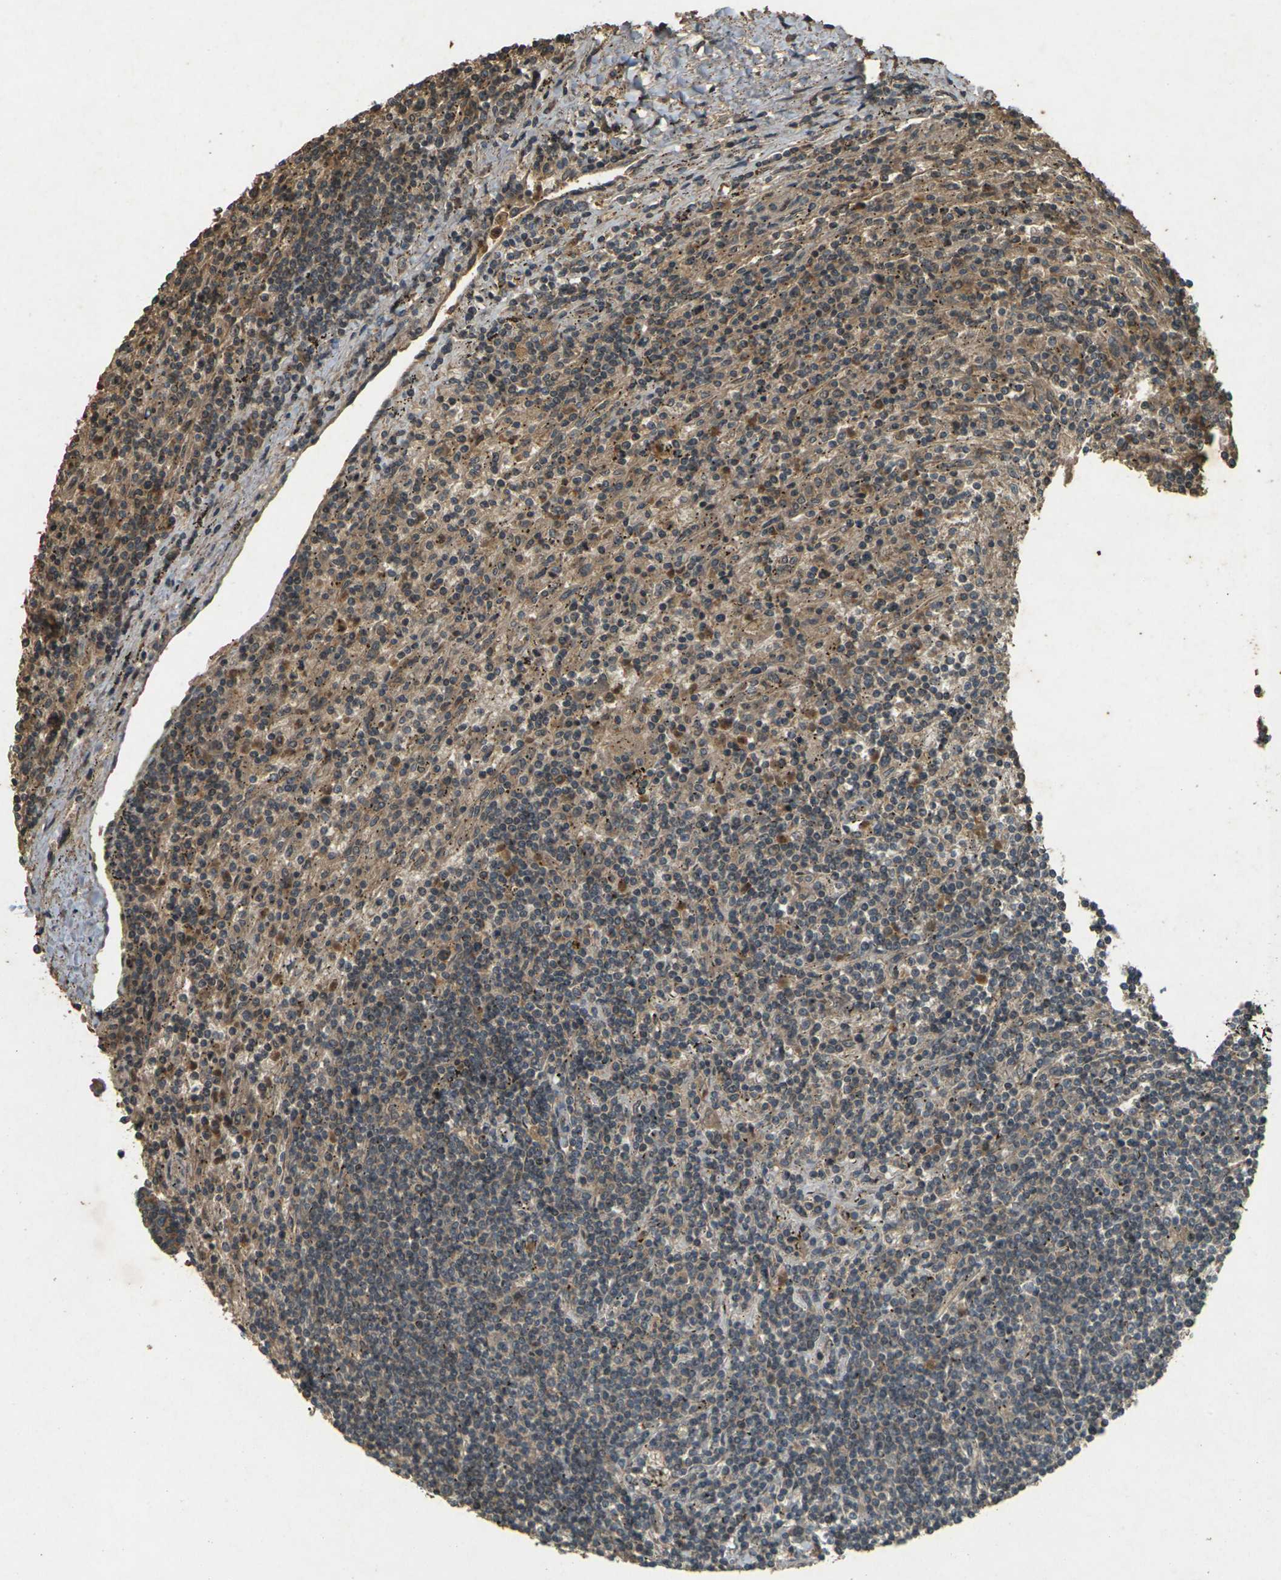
{"staining": {"intensity": "moderate", "quantity": ">75%", "location": "cytoplasmic/membranous"}, "tissue": "lymphoma", "cell_type": "Tumor cells", "image_type": "cancer", "snomed": [{"axis": "morphology", "description": "Malignant lymphoma, non-Hodgkin's type, Low grade"}, {"axis": "topography", "description": "Spleen"}], "caption": "Moderate cytoplasmic/membranous protein expression is appreciated in about >75% of tumor cells in lymphoma.", "gene": "TAP1", "patient": {"sex": "male", "age": 76}}